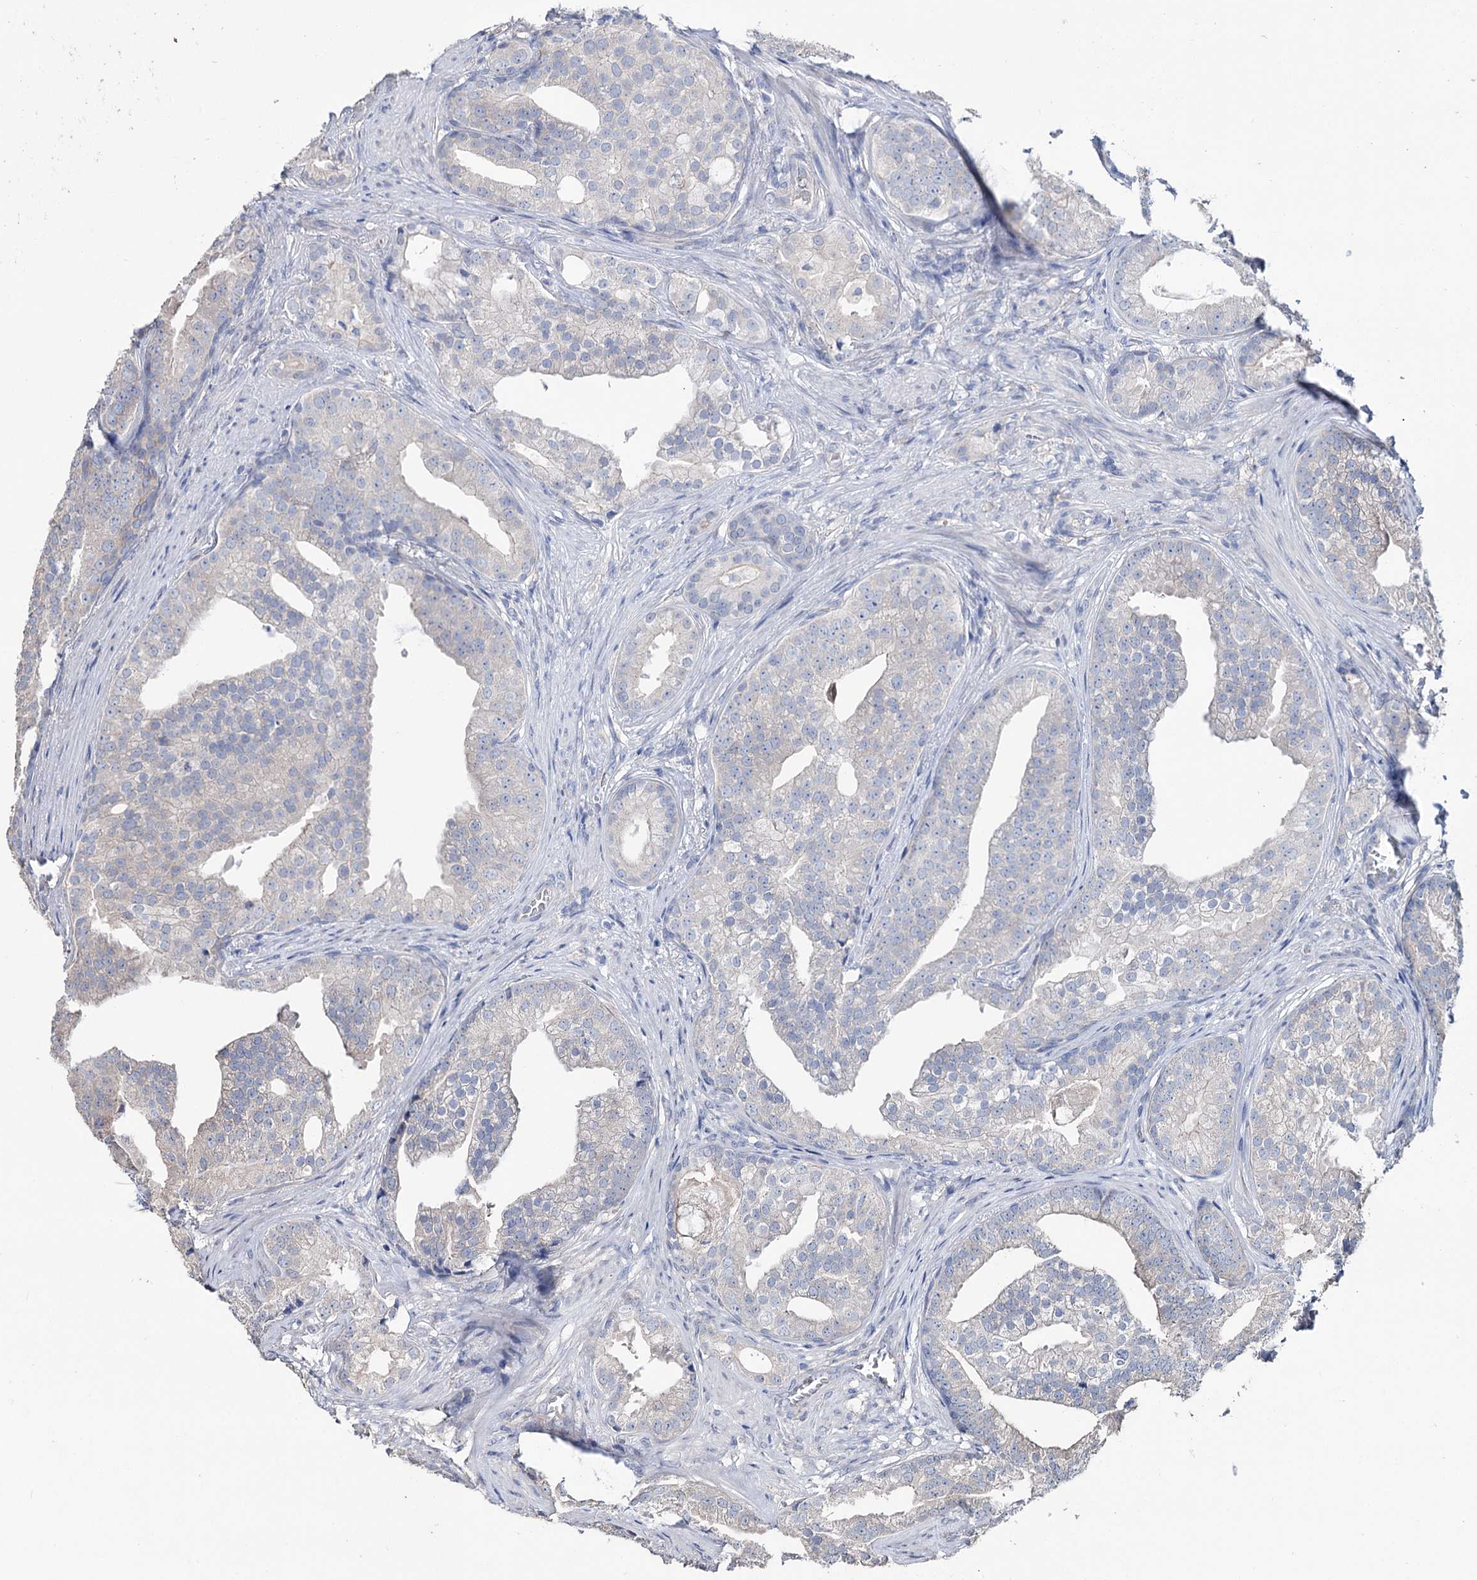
{"staining": {"intensity": "negative", "quantity": "none", "location": "none"}, "tissue": "prostate cancer", "cell_type": "Tumor cells", "image_type": "cancer", "snomed": [{"axis": "morphology", "description": "Adenocarcinoma, Low grade"}, {"axis": "topography", "description": "Prostate"}], "caption": "Tumor cells are negative for protein expression in human prostate cancer (adenocarcinoma (low-grade)).", "gene": "EPB41L5", "patient": {"sex": "male", "age": 71}}